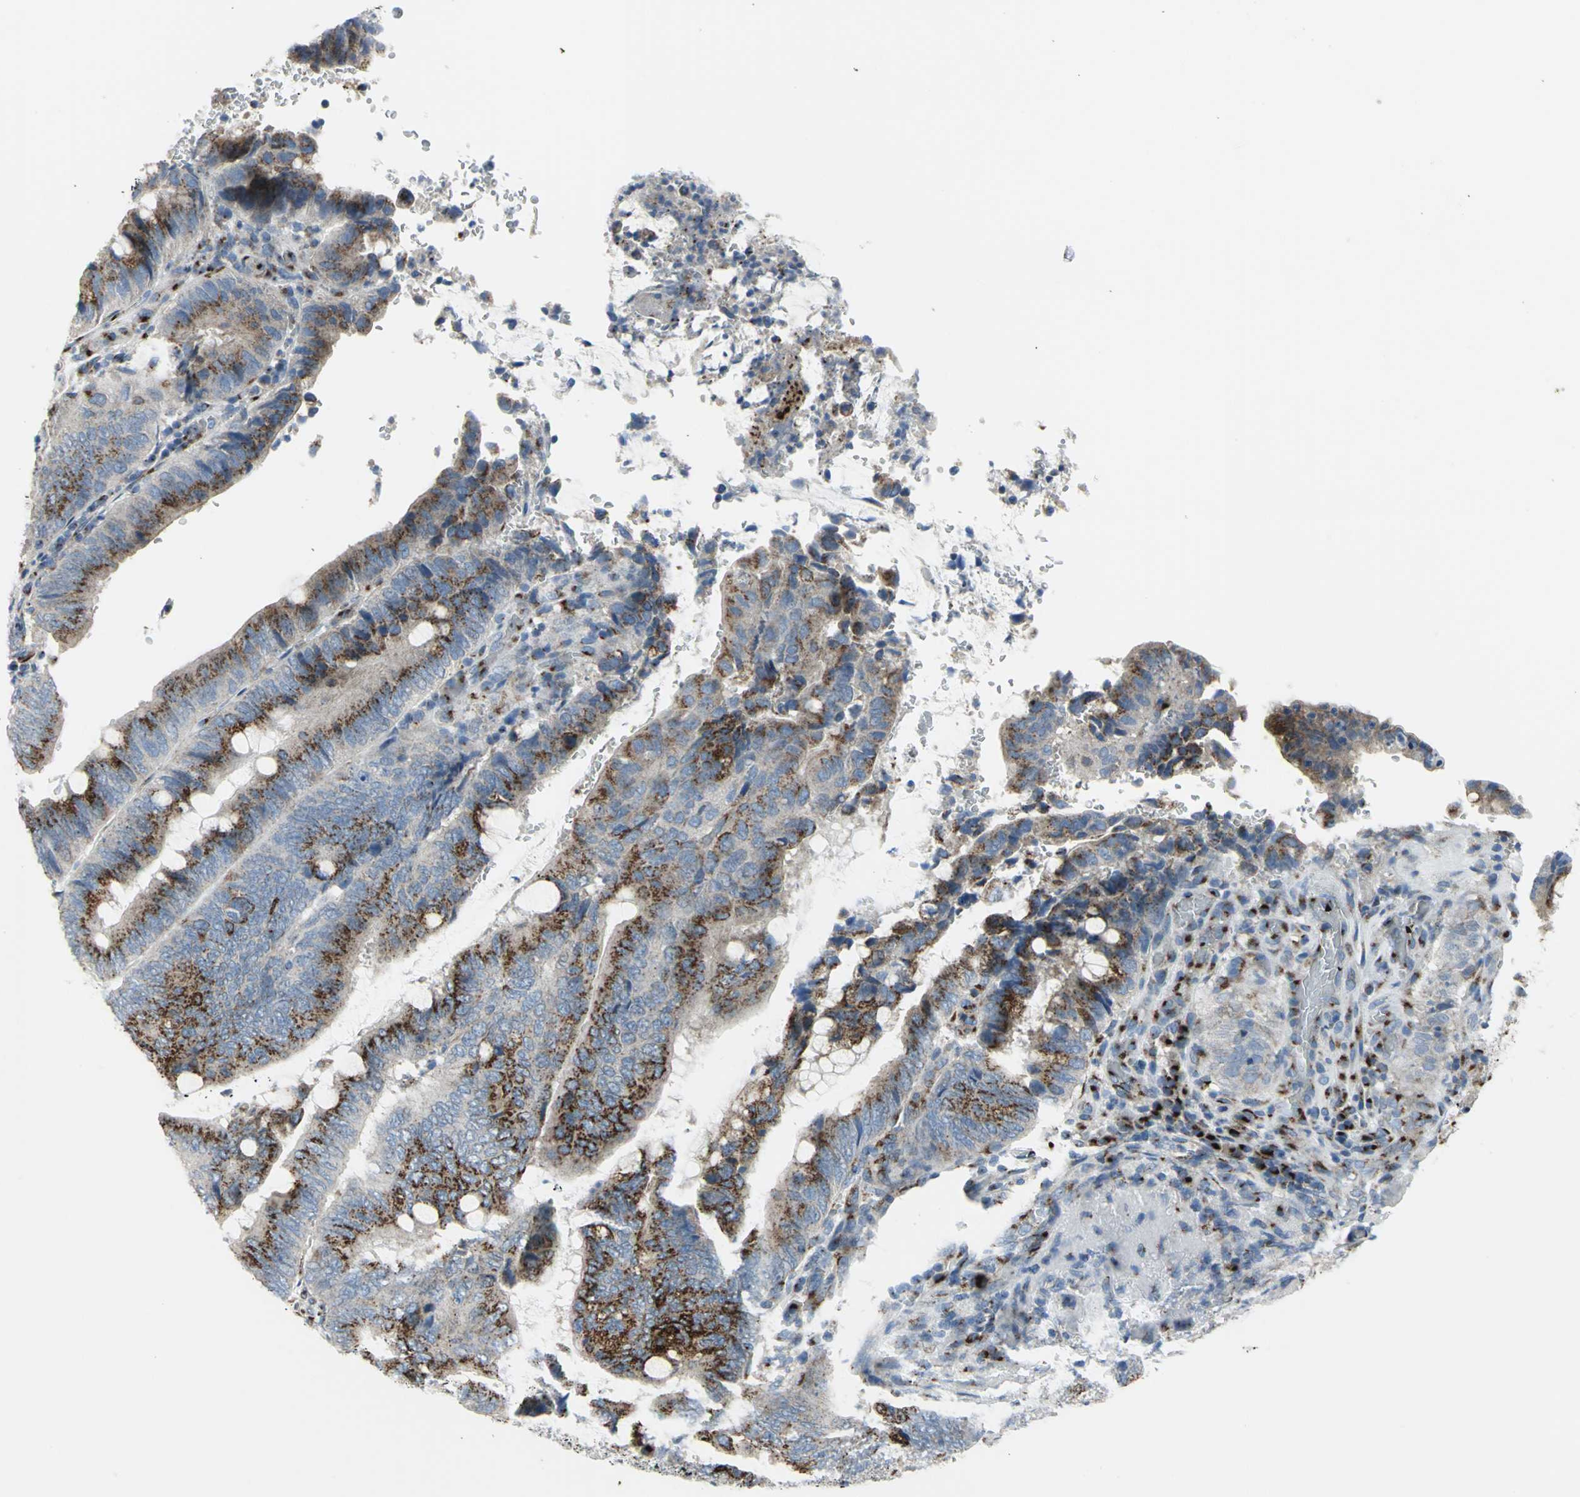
{"staining": {"intensity": "strong", "quantity": ">75%", "location": "cytoplasmic/membranous"}, "tissue": "colorectal cancer", "cell_type": "Tumor cells", "image_type": "cancer", "snomed": [{"axis": "morphology", "description": "Normal tissue, NOS"}, {"axis": "morphology", "description": "Adenocarcinoma, NOS"}, {"axis": "topography", "description": "Rectum"}, {"axis": "topography", "description": "Peripheral nerve tissue"}], "caption": "Colorectal cancer tissue reveals strong cytoplasmic/membranous expression in about >75% of tumor cells, visualized by immunohistochemistry. (DAB IHC, brown staining for protein, blue staining for nuclei).", "gene": "GPR3", "patient": {"sex": "male", "age": 92}}